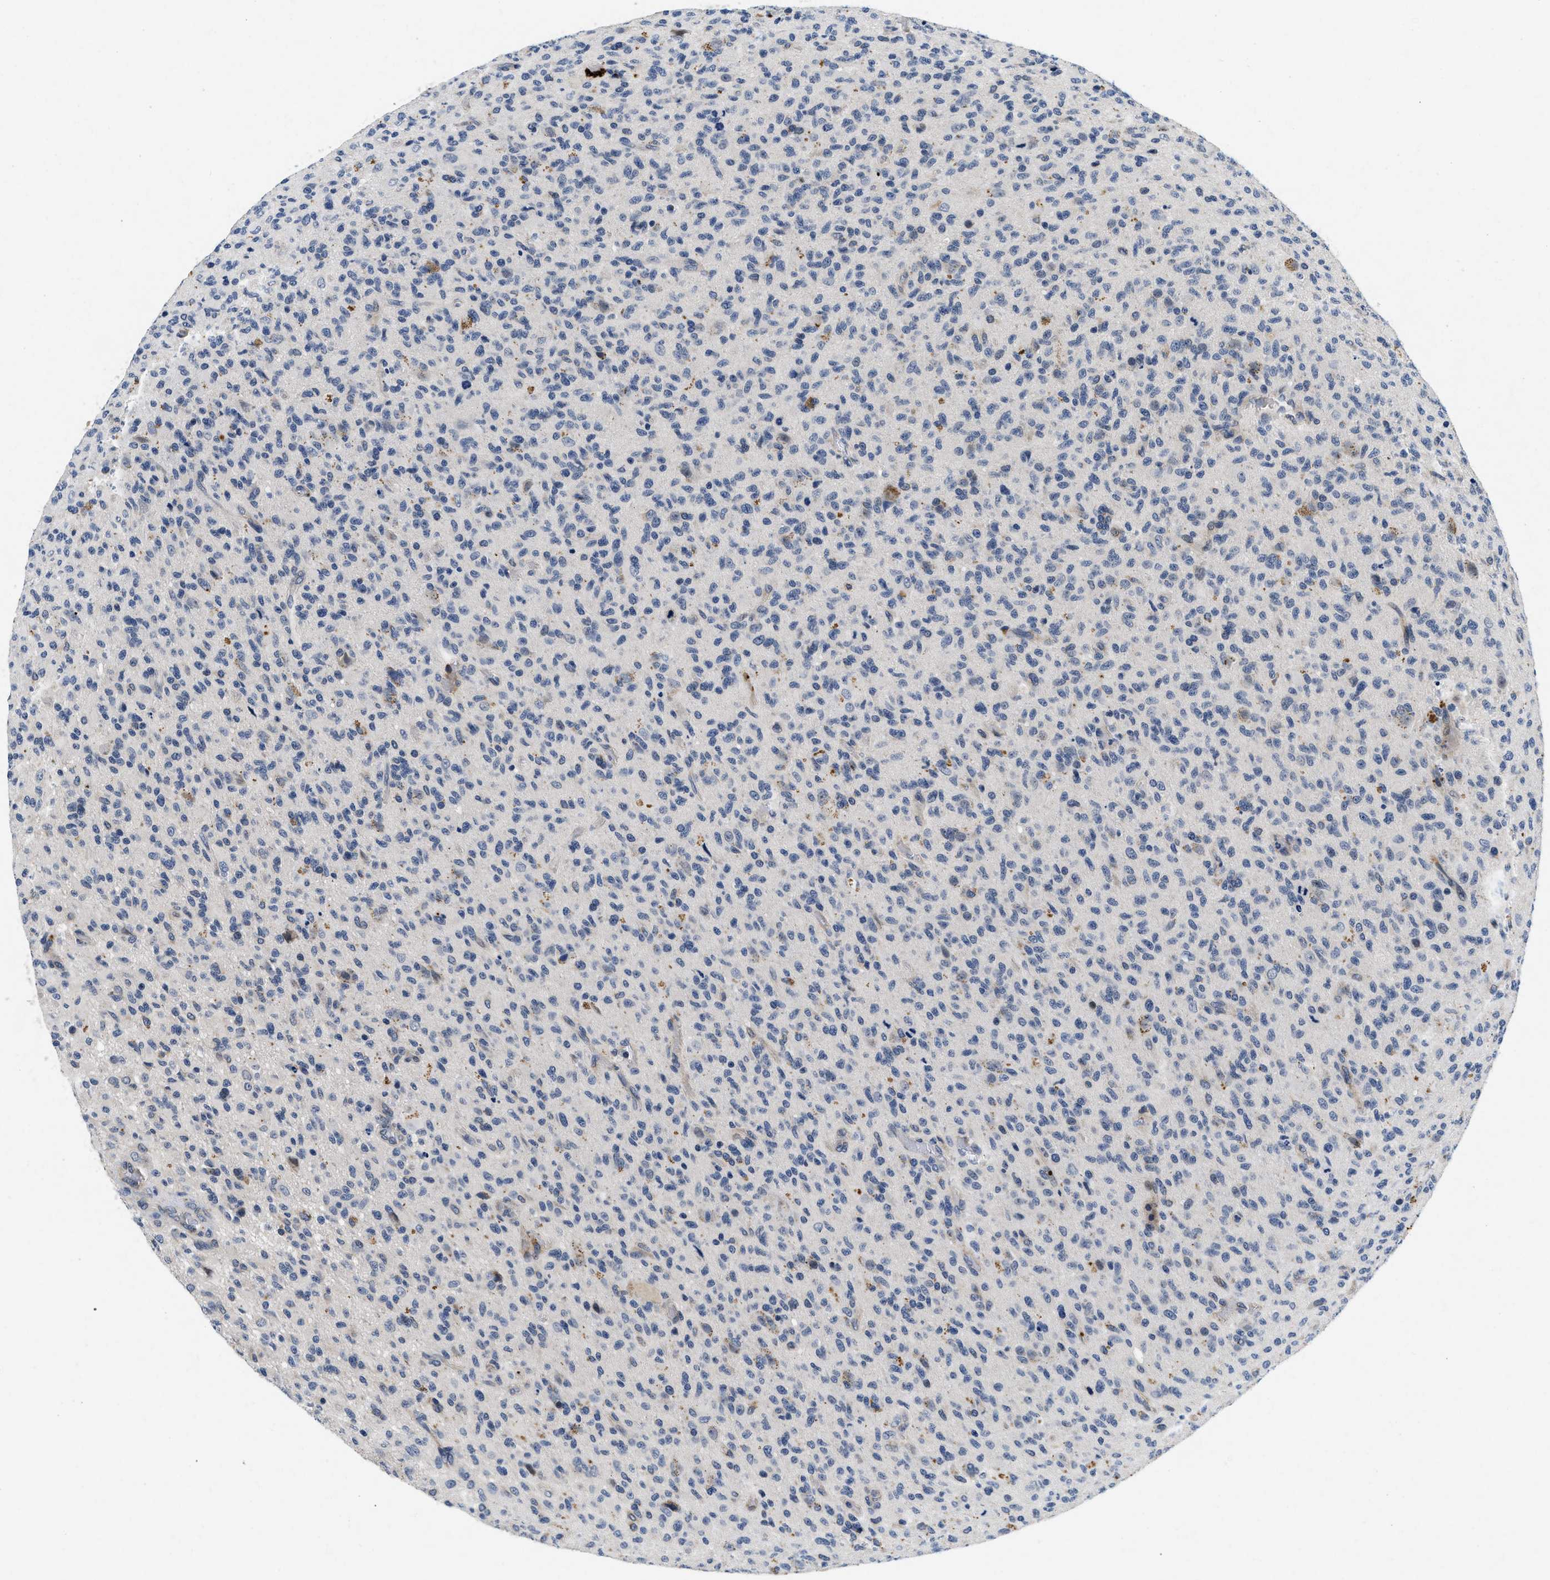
{"staining": {"intensity": "negative", "quantity": "none", "location": "none"}, "tissue": "glioma", "cell_type": "Tumor cells", "image_type": "cancer", "snomed": [{"axis": "morphology", "description": "Glioma, malignant, High grade"}, {"axis": "topography", "description": "Brain"}], "caption": "High power microscopy histopathology image of an immunohistochemistry photomicrograph of glioma, revealing no significant expression in tumor cells.", "gene": "PDP1", "patient": {"sex": "male", "age": 71}}